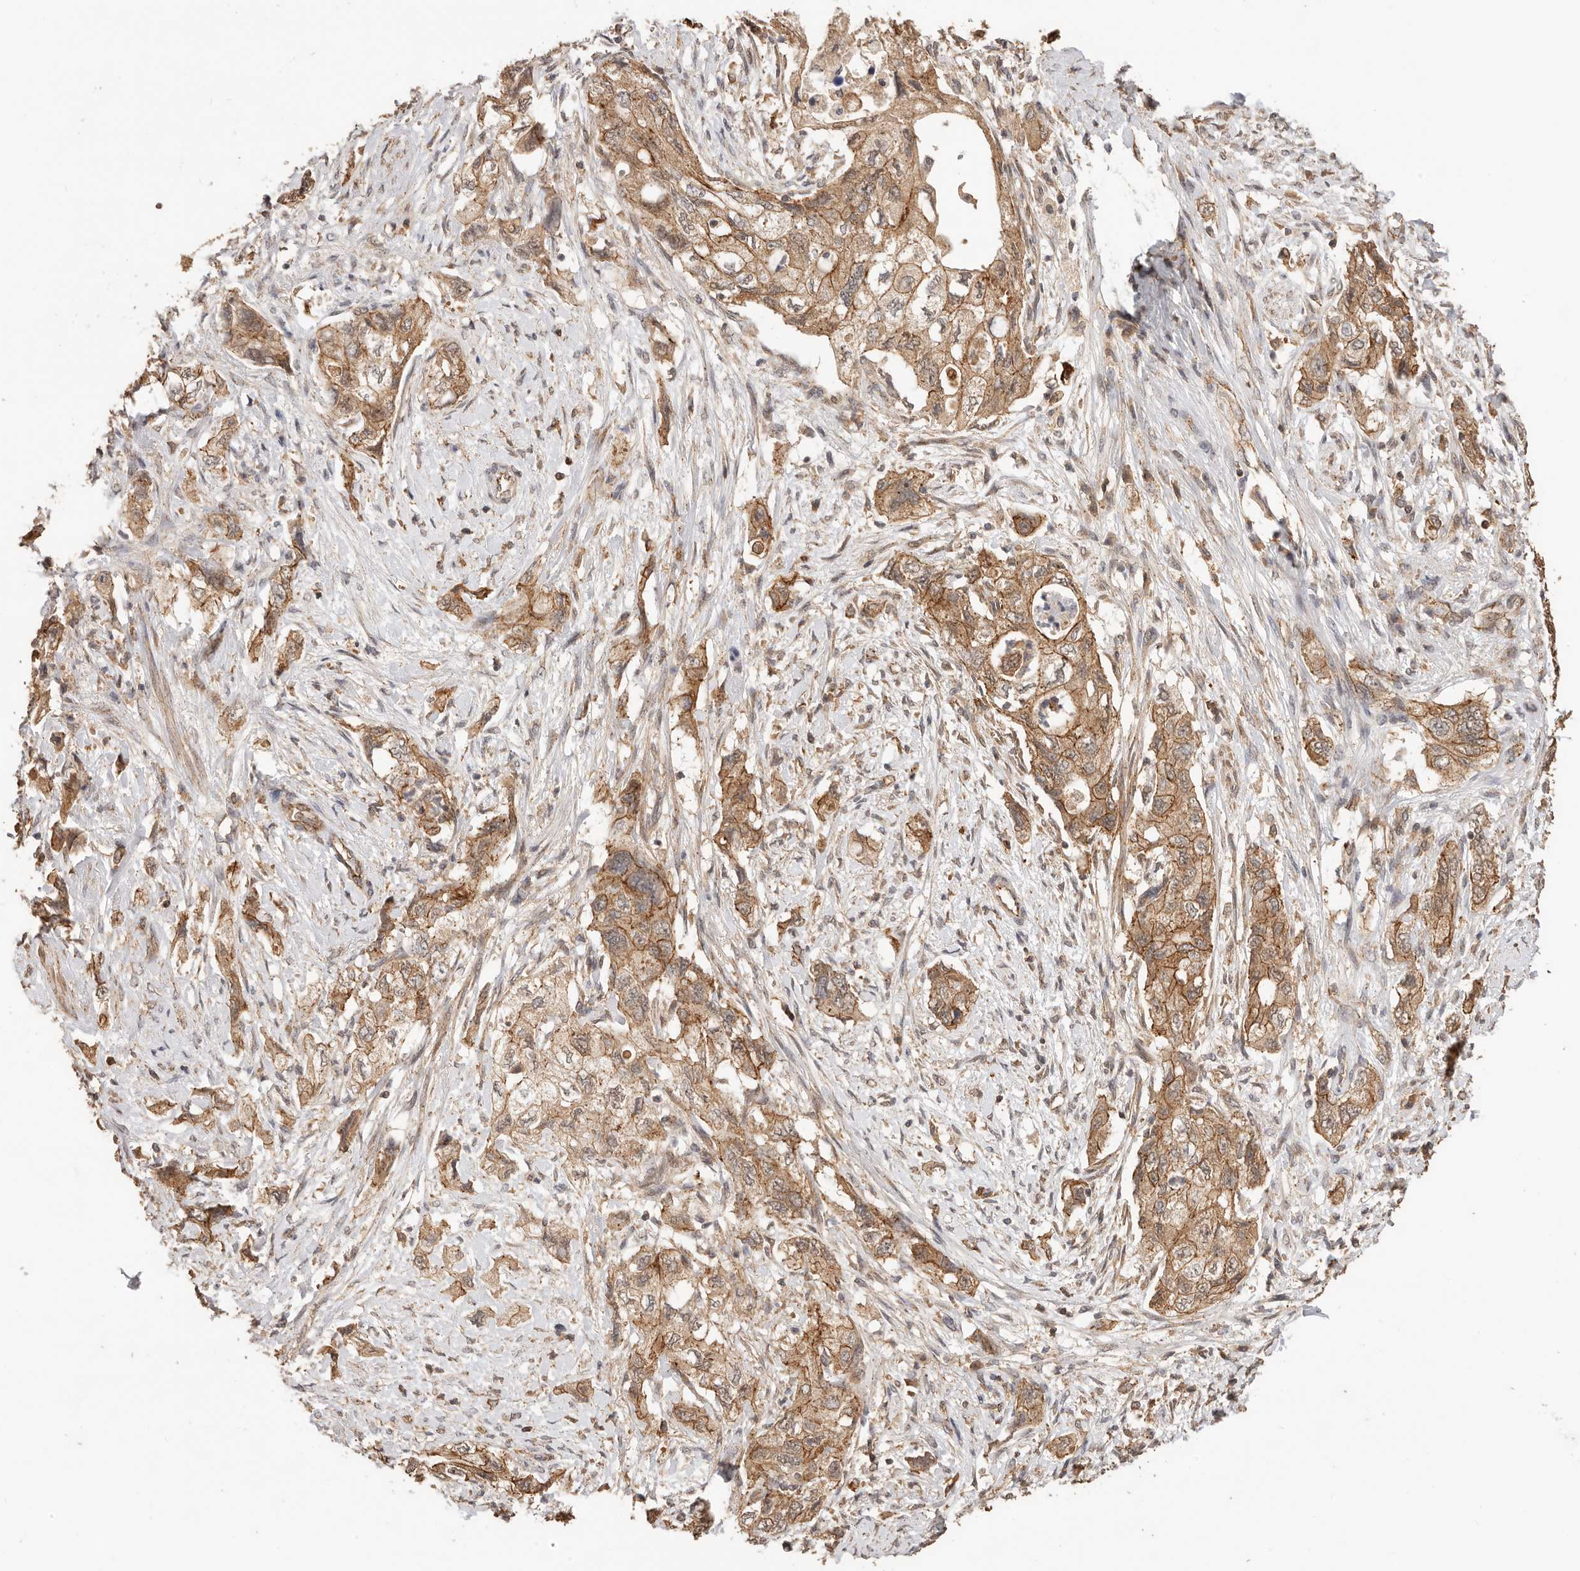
{"staining": {"intensity": "moderate", "quantity": ">75%", "location": "cytoplasmic/membranous"}, "tissue": "pancreatic cancer", "cell_type": "Tumor cells", "image_type": "cancer", "snomed": [{"axis": "morphology", "description": "Adenocarcinoma, NOS"}, {"axis": "topography", "description": "Pancreas"}], "caption": "Pancreatic cancer stained for a protein (brown) reveals moderate cytoplasmic/membranous positive expression in about >75% of tumor cells.", "gene": "AFDN", "patient": {"sex": "female", "age": 73}}